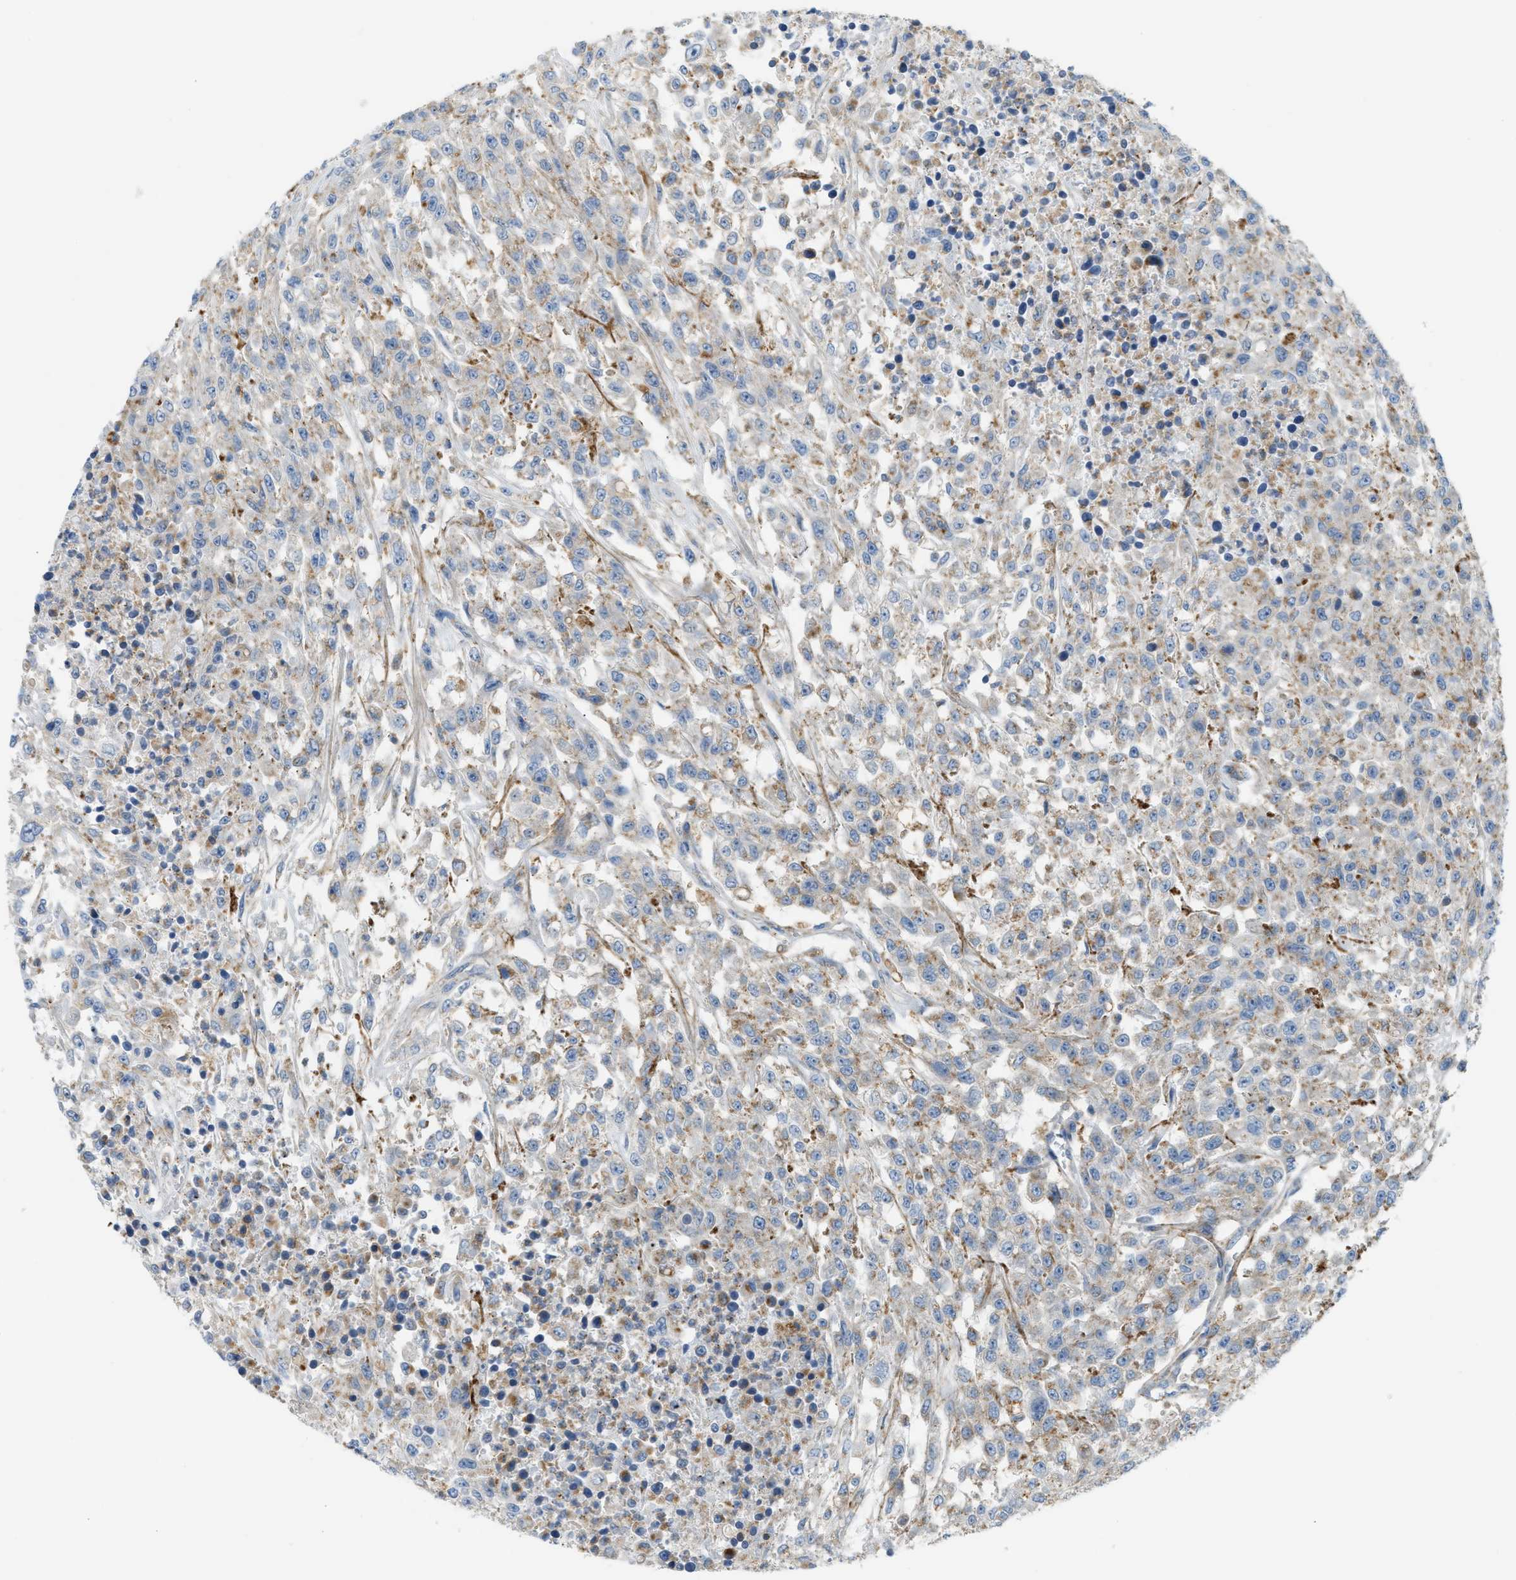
{"staining": {"intensity": "weak", "quantity": "25%-75%", "location": "cytoplasmic/membranous"}, "tissue": "urothelial cancer", "cell_type": "Tumor cells", "image_type": "cancer", "snomed": [{"axis": "morphology", "description": "Urothelial carcinoma, High grade"}, {"axis": "topography", "description": "Urinary bladder"}], "caption": "Immunohistochemistry (IHC) histopathology image of neoplastic tissue: high-grade urothelial carcinoma stained using immunohistochemistry (IHC) displays low levels of weak protein expression localized specifically in the cytoplasmic/membranous of tumor cells, appearing as a cytoplasmic/membranous brown color.", "gene": "LMBRD1", "patient": {"sex": "male", "age": 46}}